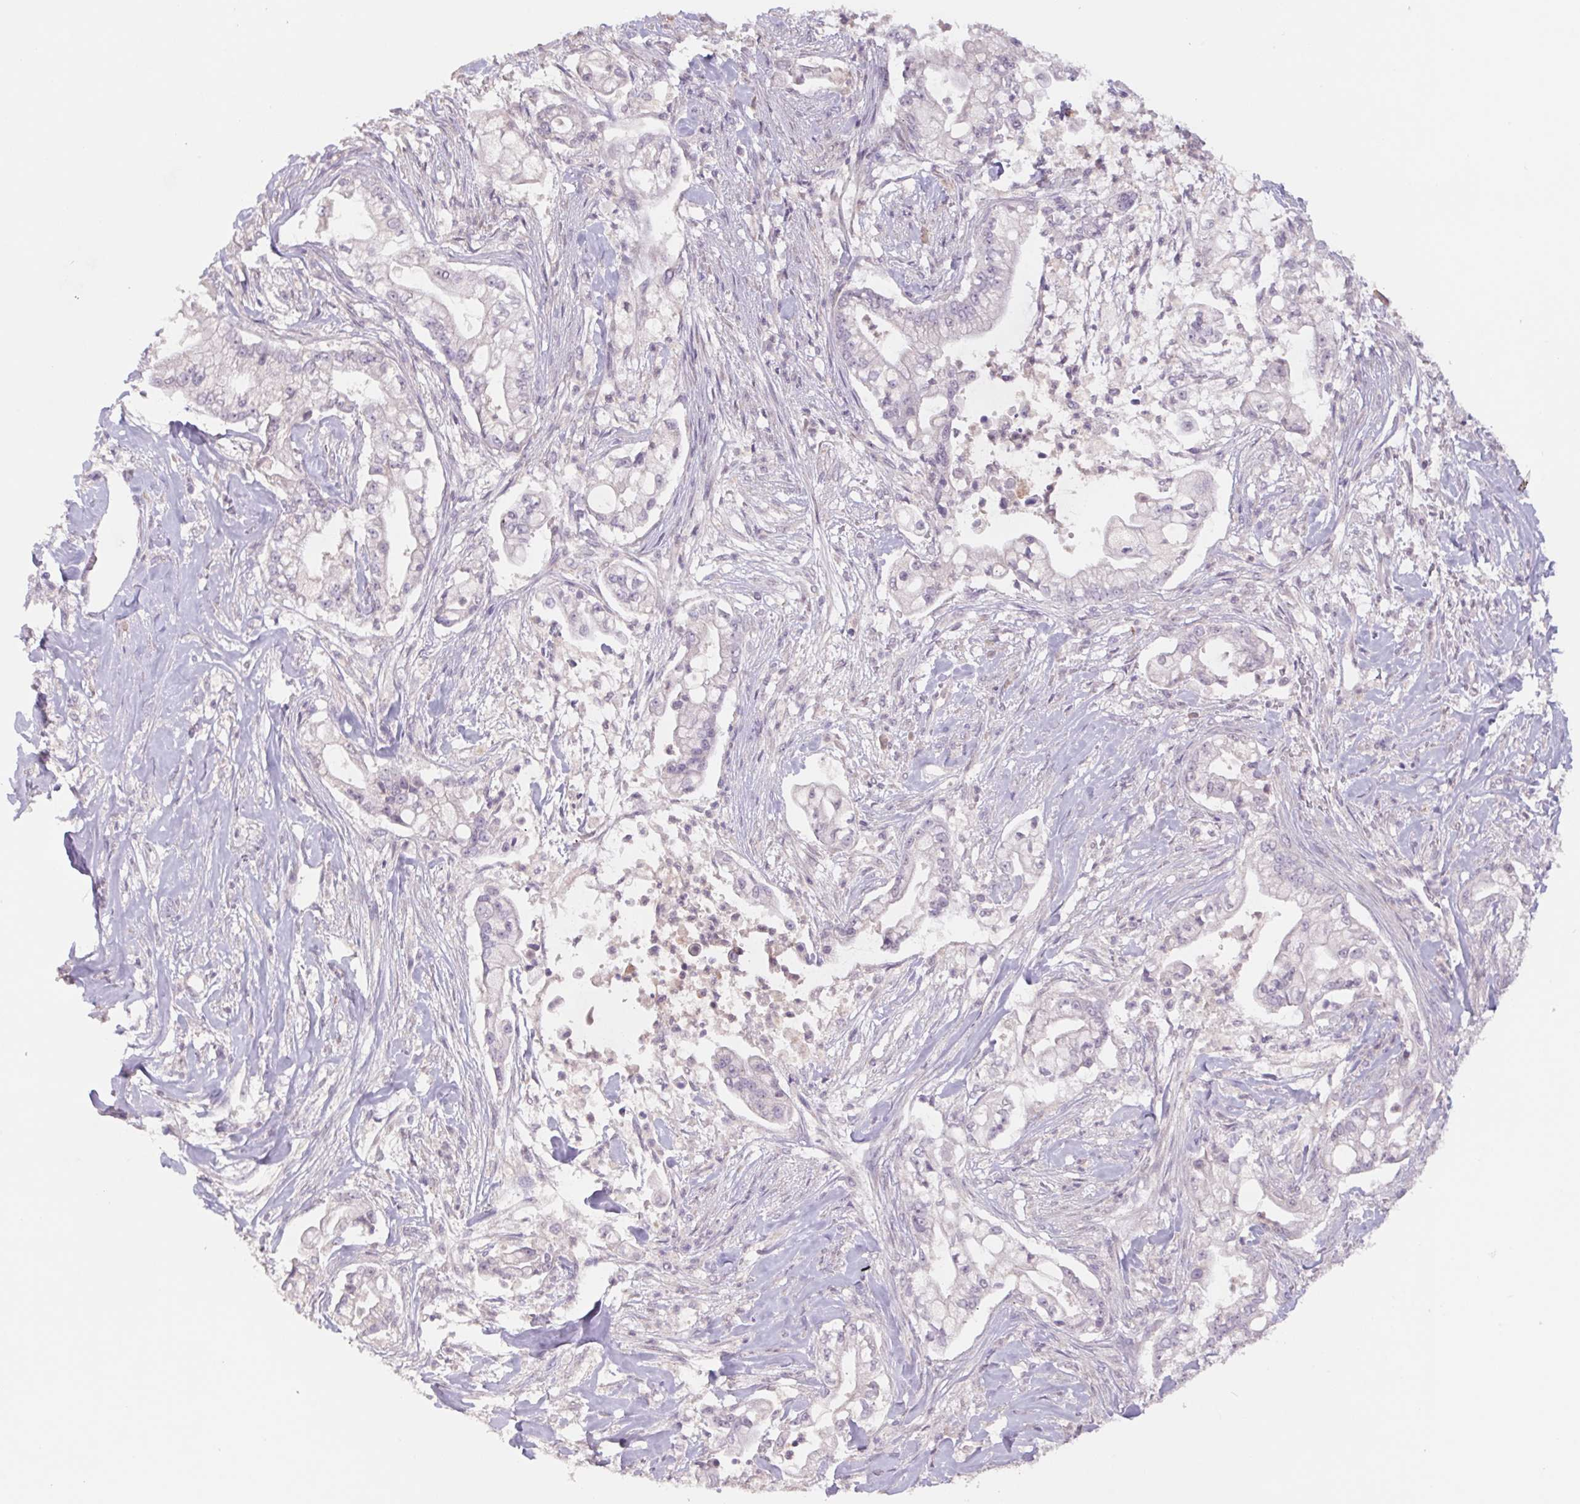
{"staining": {"intensity": "negative", "quantity": "none", "location": "none"}, "tissue": "pancreatic cancer", "cell_type": "Tumor cells", "image_type": "cancer", "snomed": [{"axis": "morphology", "description": "Adenocarcinoma, NOS"}, {"axis": "topography", "description": "Pancreas"}], "caption": "Immunohistochemistry histopathology image of neoplastic tissue: pancreatic cancer stained with DAB reveals no significant protein expression in tumor cells.", "gene": "PNMA8B", "patient": {"sex": "female", "age": 69}}